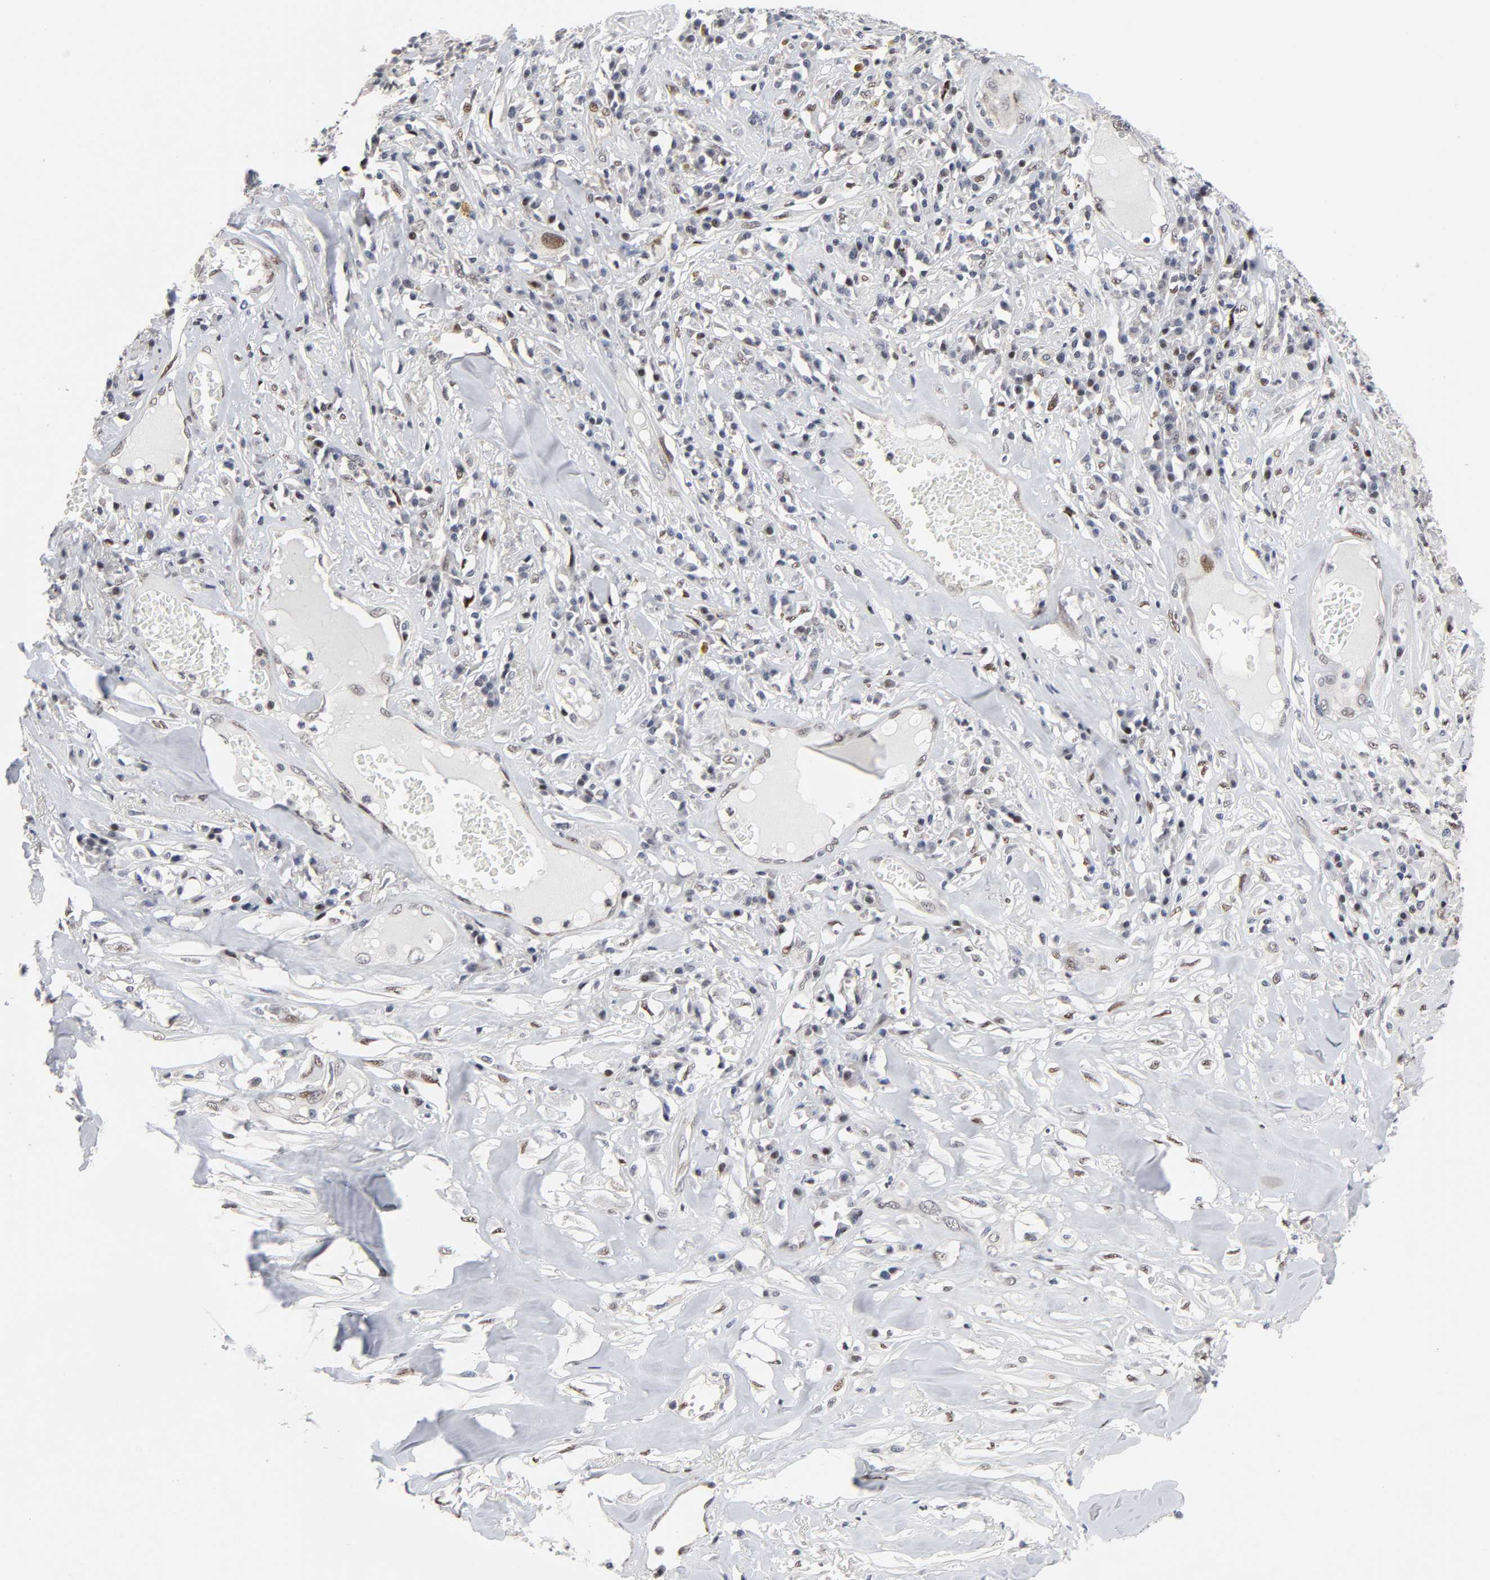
{"staining": {"intensity": "weak", "quantity": "25%-75%", "location": "cytoplasmic/membranous,nuclear"}, "tissue": "skin cancer", "cell_type": "Tumor cells", "image_type": "cancer", "snomed": [{"axis": "morphology", "description": "Squamous cell carcinoma, NOS"}, {"axis": "topography", "description": "Skin"}], "caption": "Immunohistochemical staining of human skin cancer (squamous cell carcinoma) demonstrates low levels of weak cytoplasmic/membranous and nuclear staining in about 25%-75% of tumor cells.", "gene": "STK38", "patient": {"sex": "male", "age": 65}}